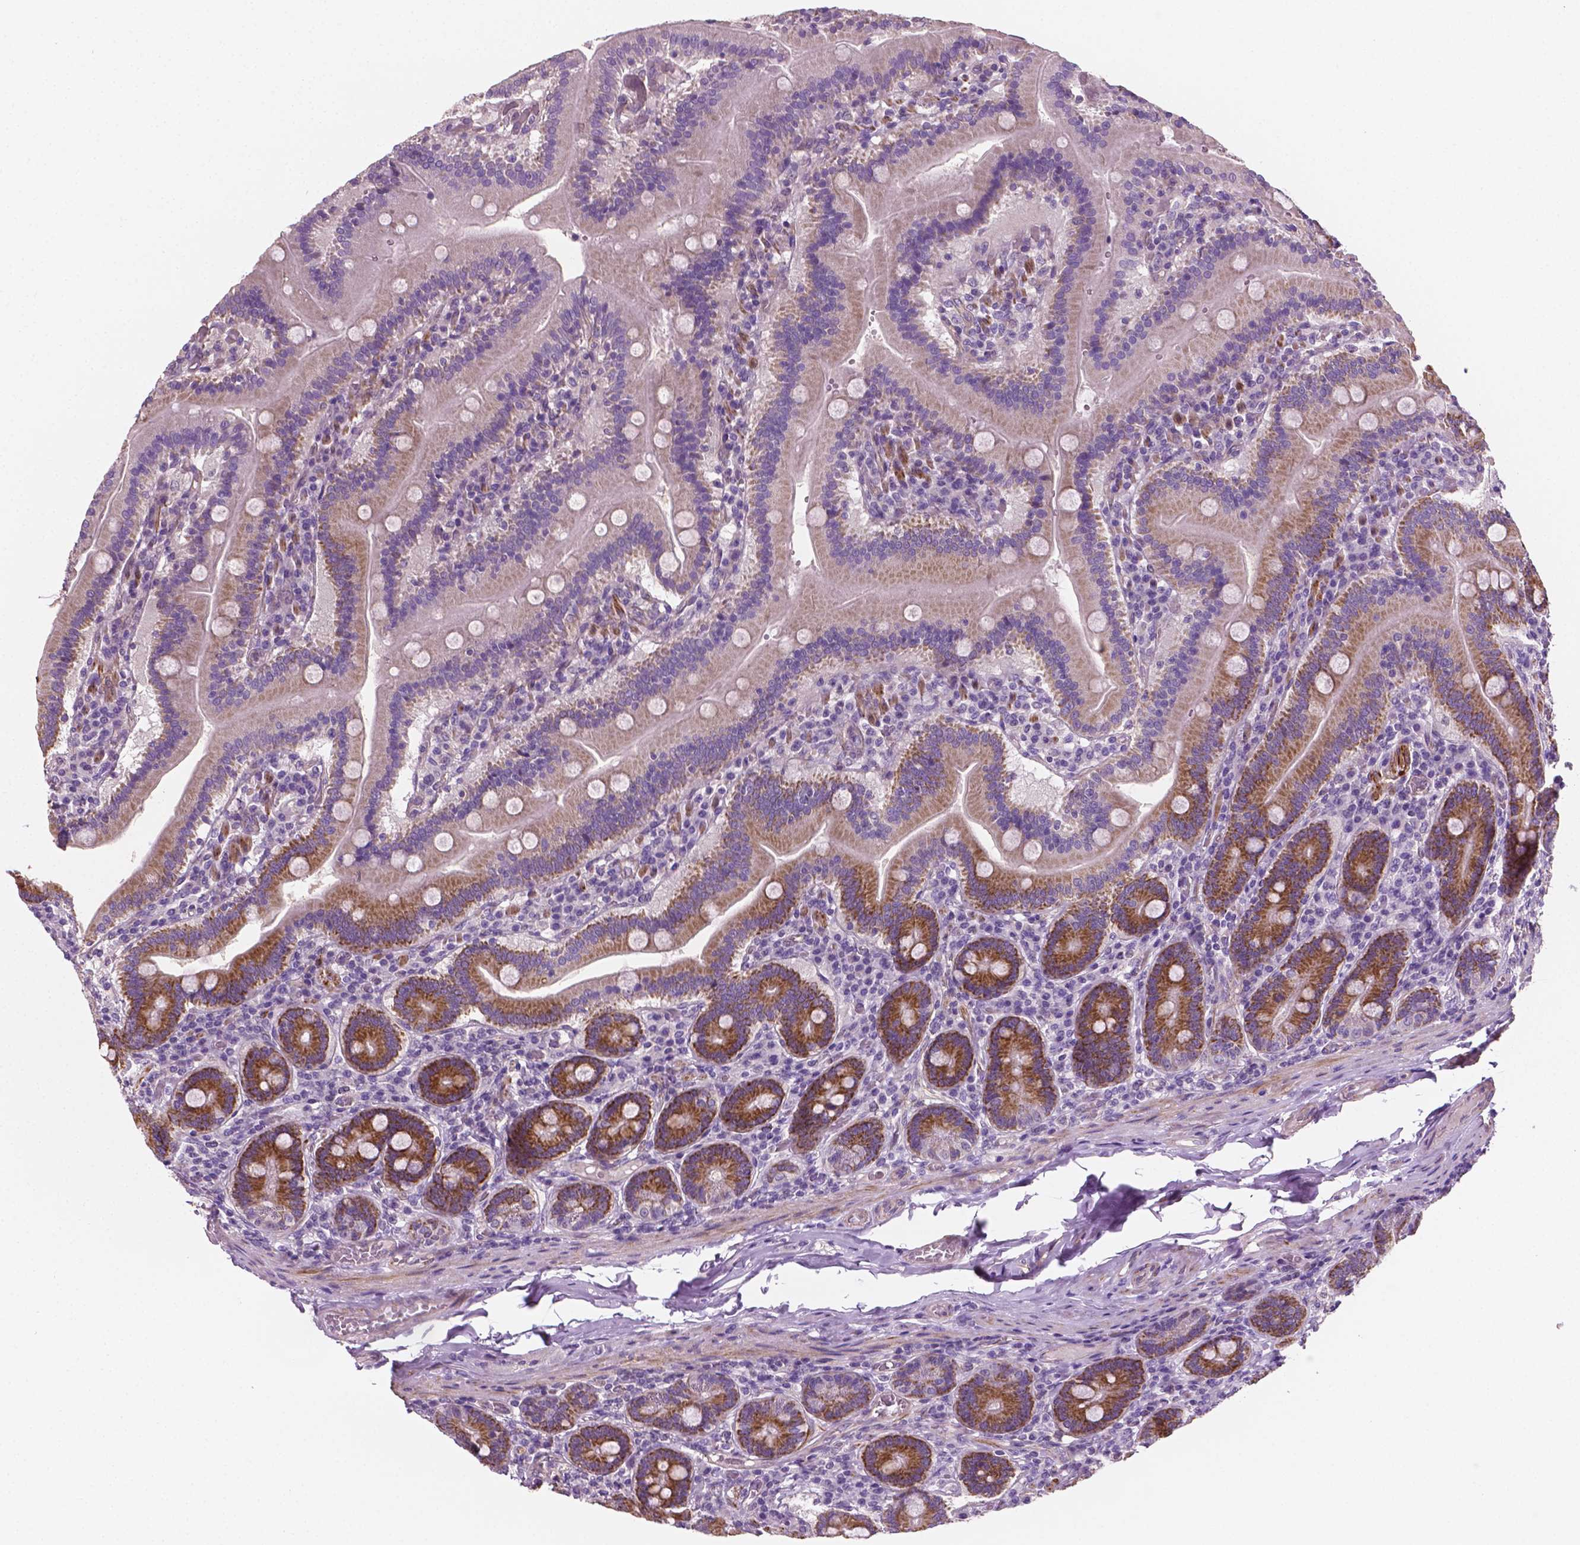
{"staining": {"intensity": "moderate", "quantity": "25%-75%", "location": "cytoplasmic/membranous"}, "tissue": "duodenum", "cell_type": "Glandular cells", "image_type": "normal", "snomed": [{"axis": "morphology", "description": "Normal tissue, NOS"}, {"axis": "topography", "description": "Duodenum"}], "caption": "Duodenum stained for a protein (brown) displays moderate cytoplasmic/membranous positive expression in about 25%-75% of glandular cells.", "gene": "PTX3", "patient": {"sex": "female", "age": 62}}